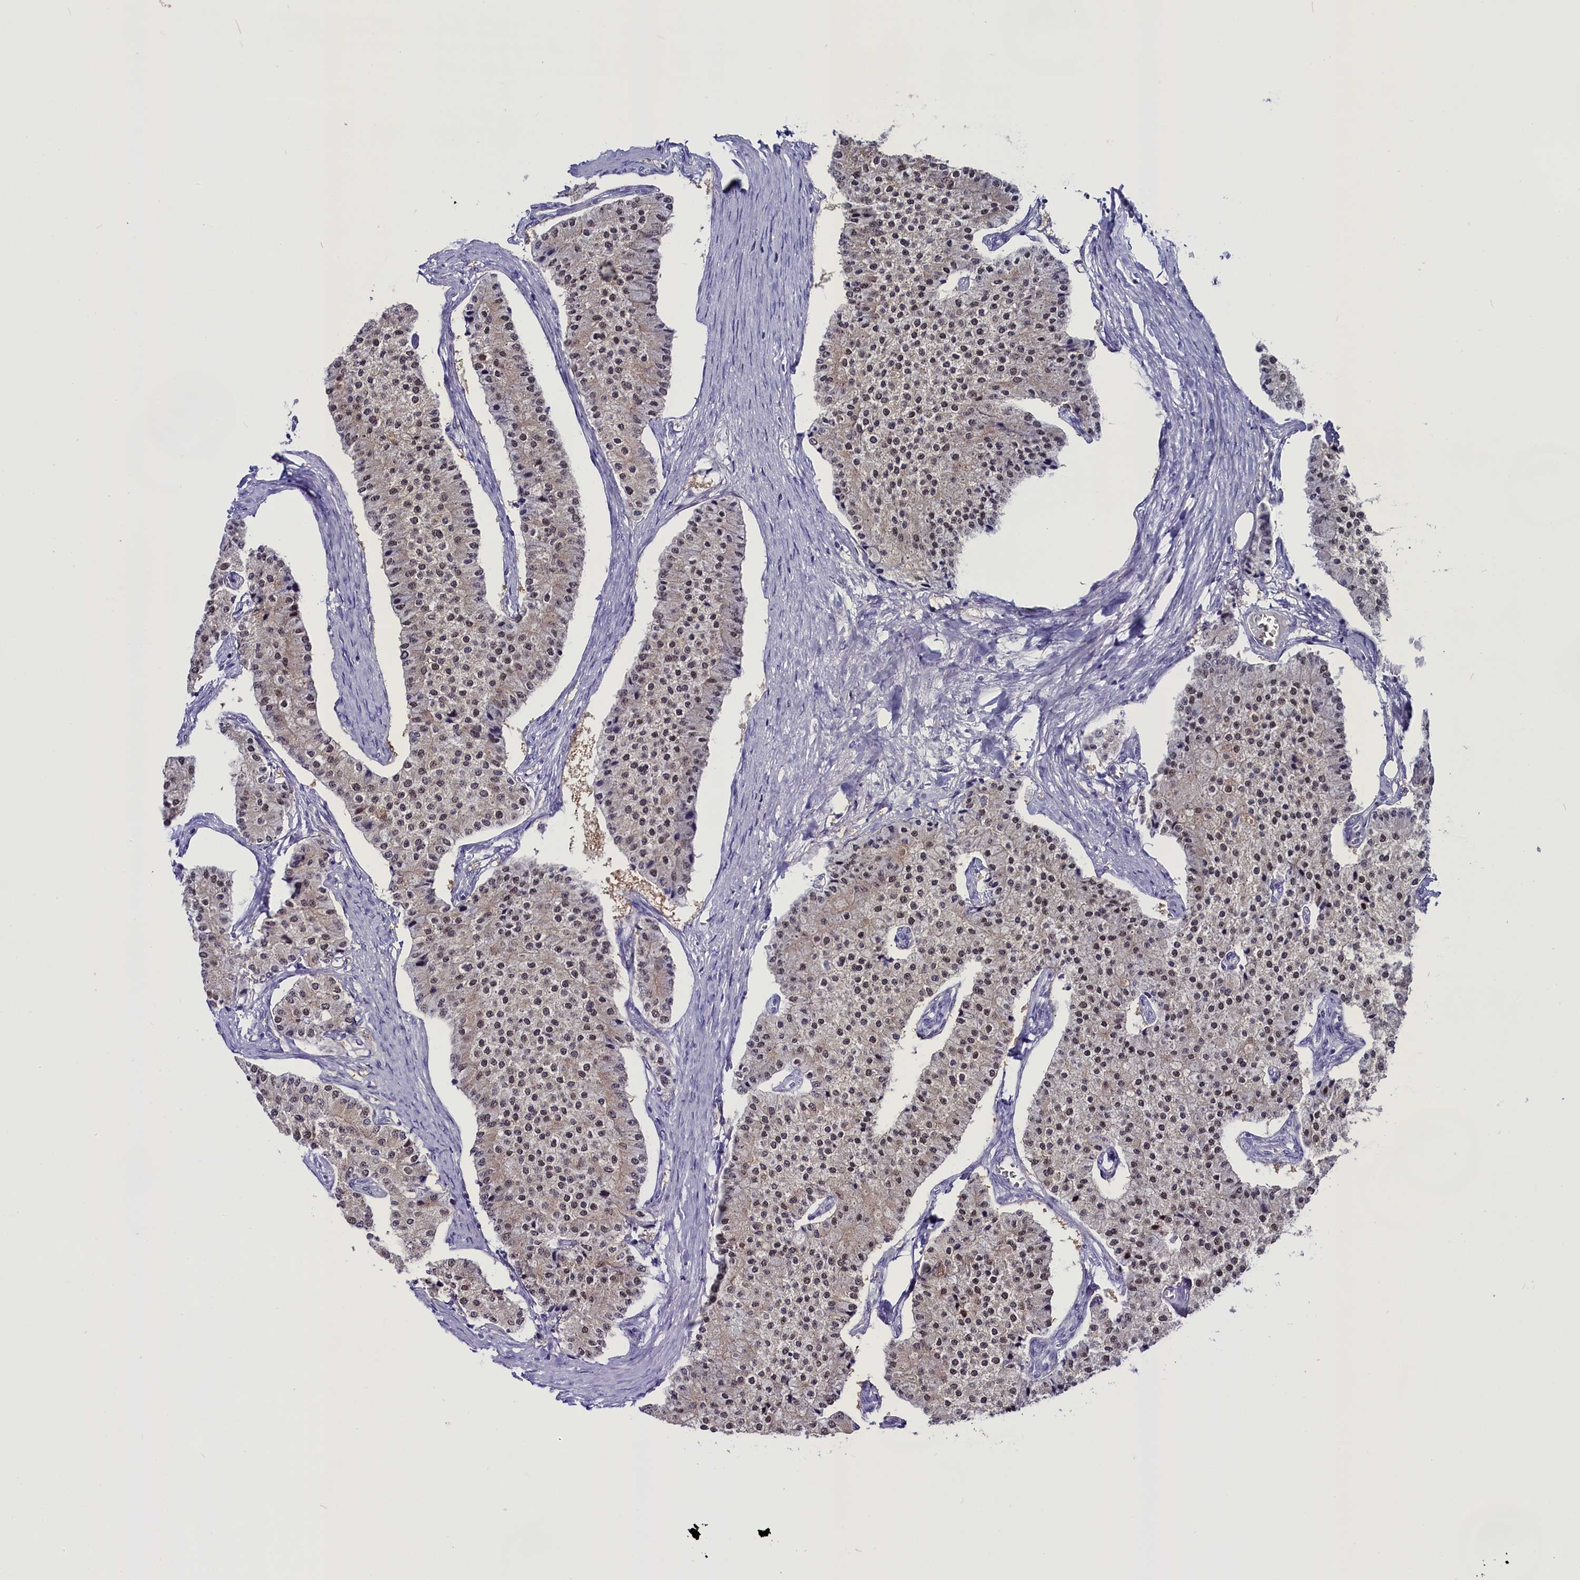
{"staining": {"intensity": "weak", "quantity": ">75%", "location": "nuclear"}, "tissue": "carcinoid", "cell_type": "Tumor cells", "image_type": "cancer", "snomed": [{"axis": "morphology", "description": "Carcinoid, malignant, NOS"}, {"axis": "topography", "description": "Colon"}], "caption": "Protein expression by immunohistochemistry (IHC) exhibits weak nuclear positivity in approximately >75% of tumor cells in malignant carcinoid.", "gene": "OSGEP", "patient": {"sex": "female", "age": 52}}